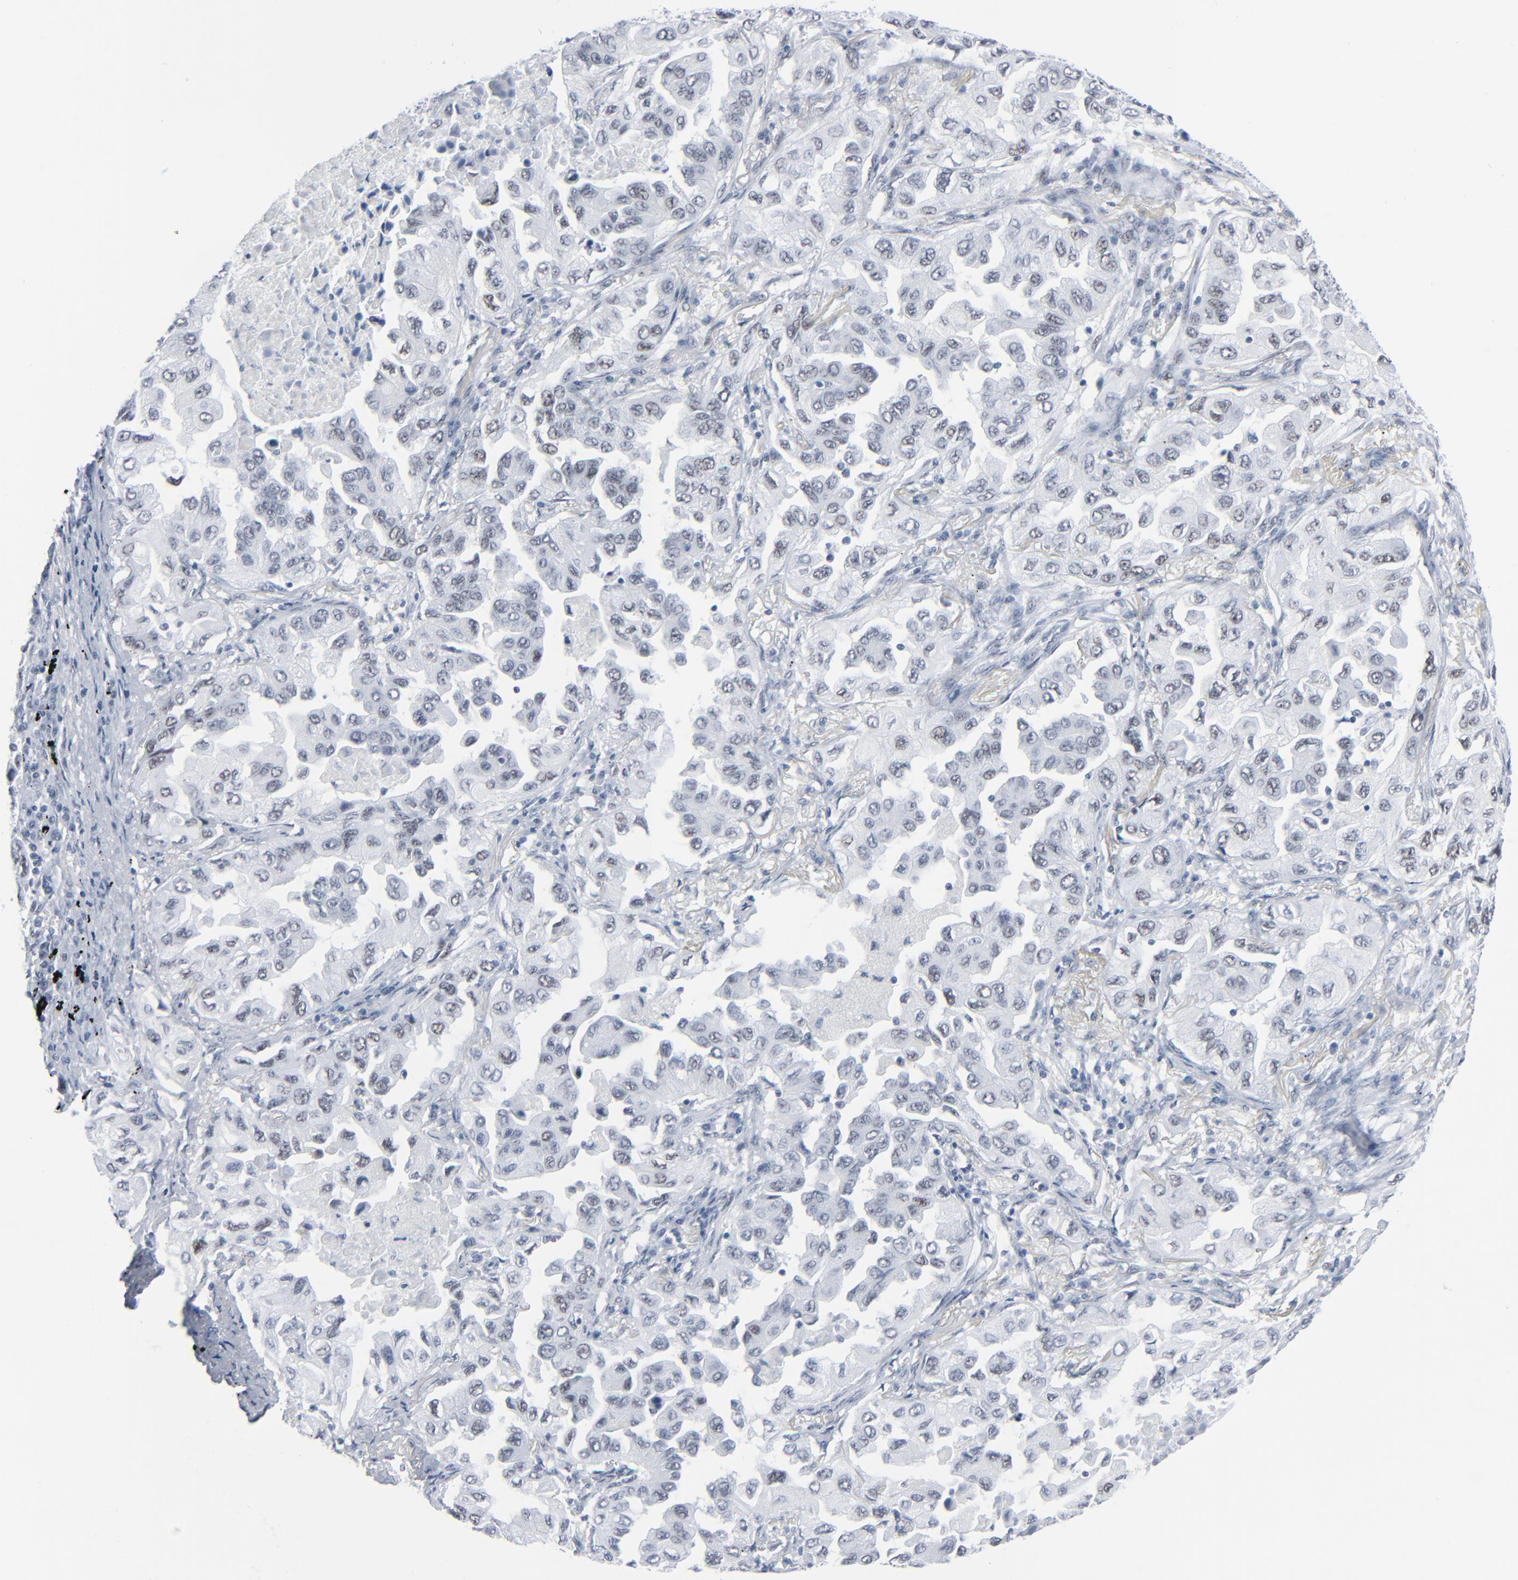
{"staining": {"intensity": "weak", "quantity": "25%-75%", "location": "nuclear"}, "tissue": "lung cancer", "cell_type": "Tumor cells", "image_type": "cancer", "snomed": [{"axis": "morphology", "description": "Adenocarcinoma, NOS"}, {"axis": "topography", "description": "Lung"}], "caption": "Protein staining displays weak nuclear staining in about 25%-75% of tumor cells in lung cancer.", "gene": "SIRT1", "patient": {"sex": "female", "age": 65}}